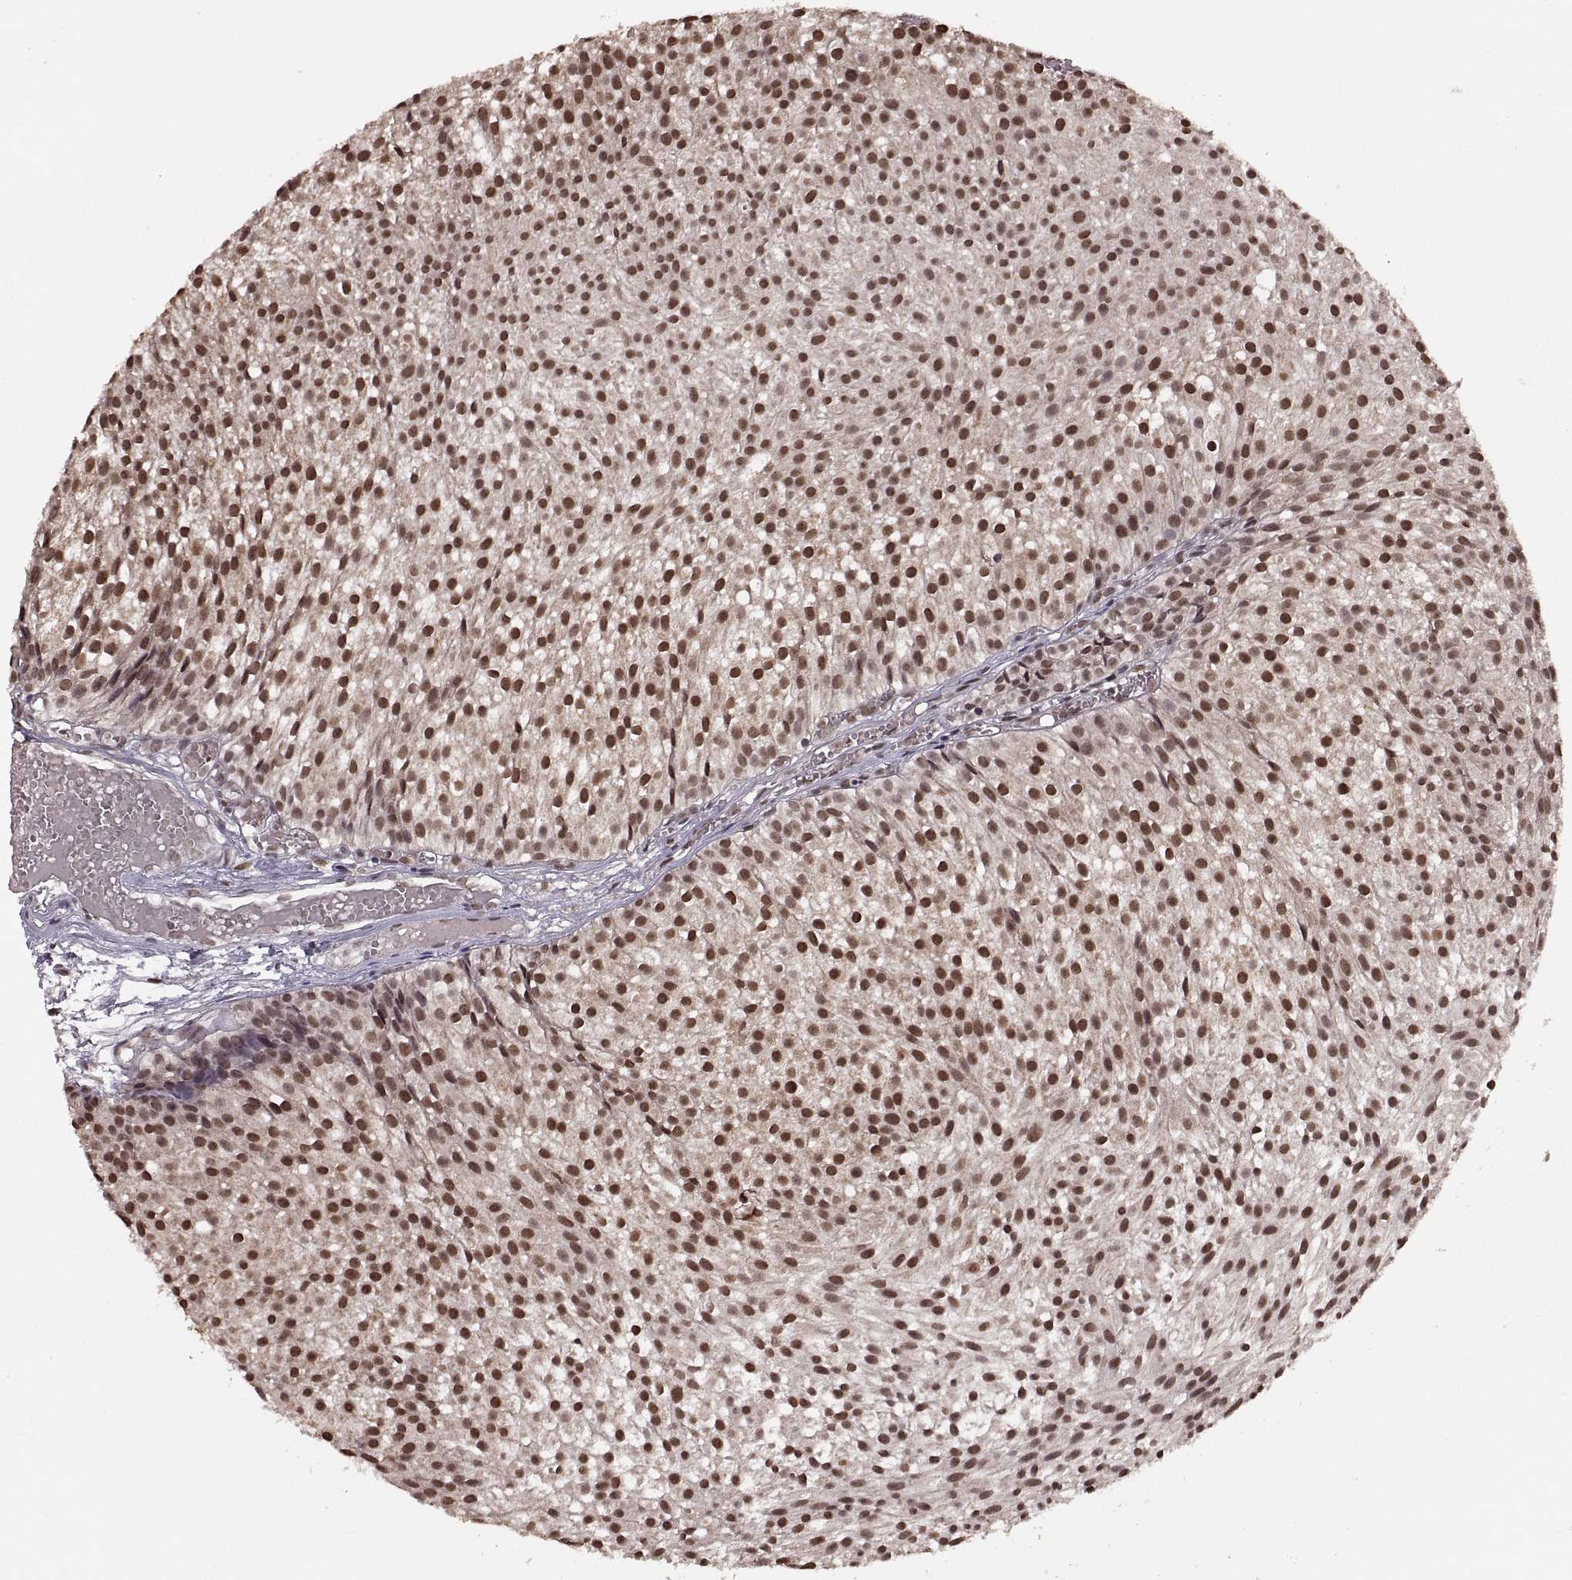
{"staining": {"intensity": "moderate", "quantity": ">75%", "location": "cytoplasmic/membranous,nuclear"}, "tissue": "urothelial cancer", "cell_type": "Tumor cells", "image_type": "cancer", "snomed": [{"axis": "morphology", "description": "Urothelial carcinoma, Low grade"}, {"axis": "topography", "description": "Urinary bladder"}], "caption": "Protein expression analysis of low-grade urothelial carcinoma demonstrates moderate cytoplasmic/membranous and nuclear expression in about >75% of tumor cells.", "gene": "RFT1", "patient": {"sex": "male", "age": 63}}